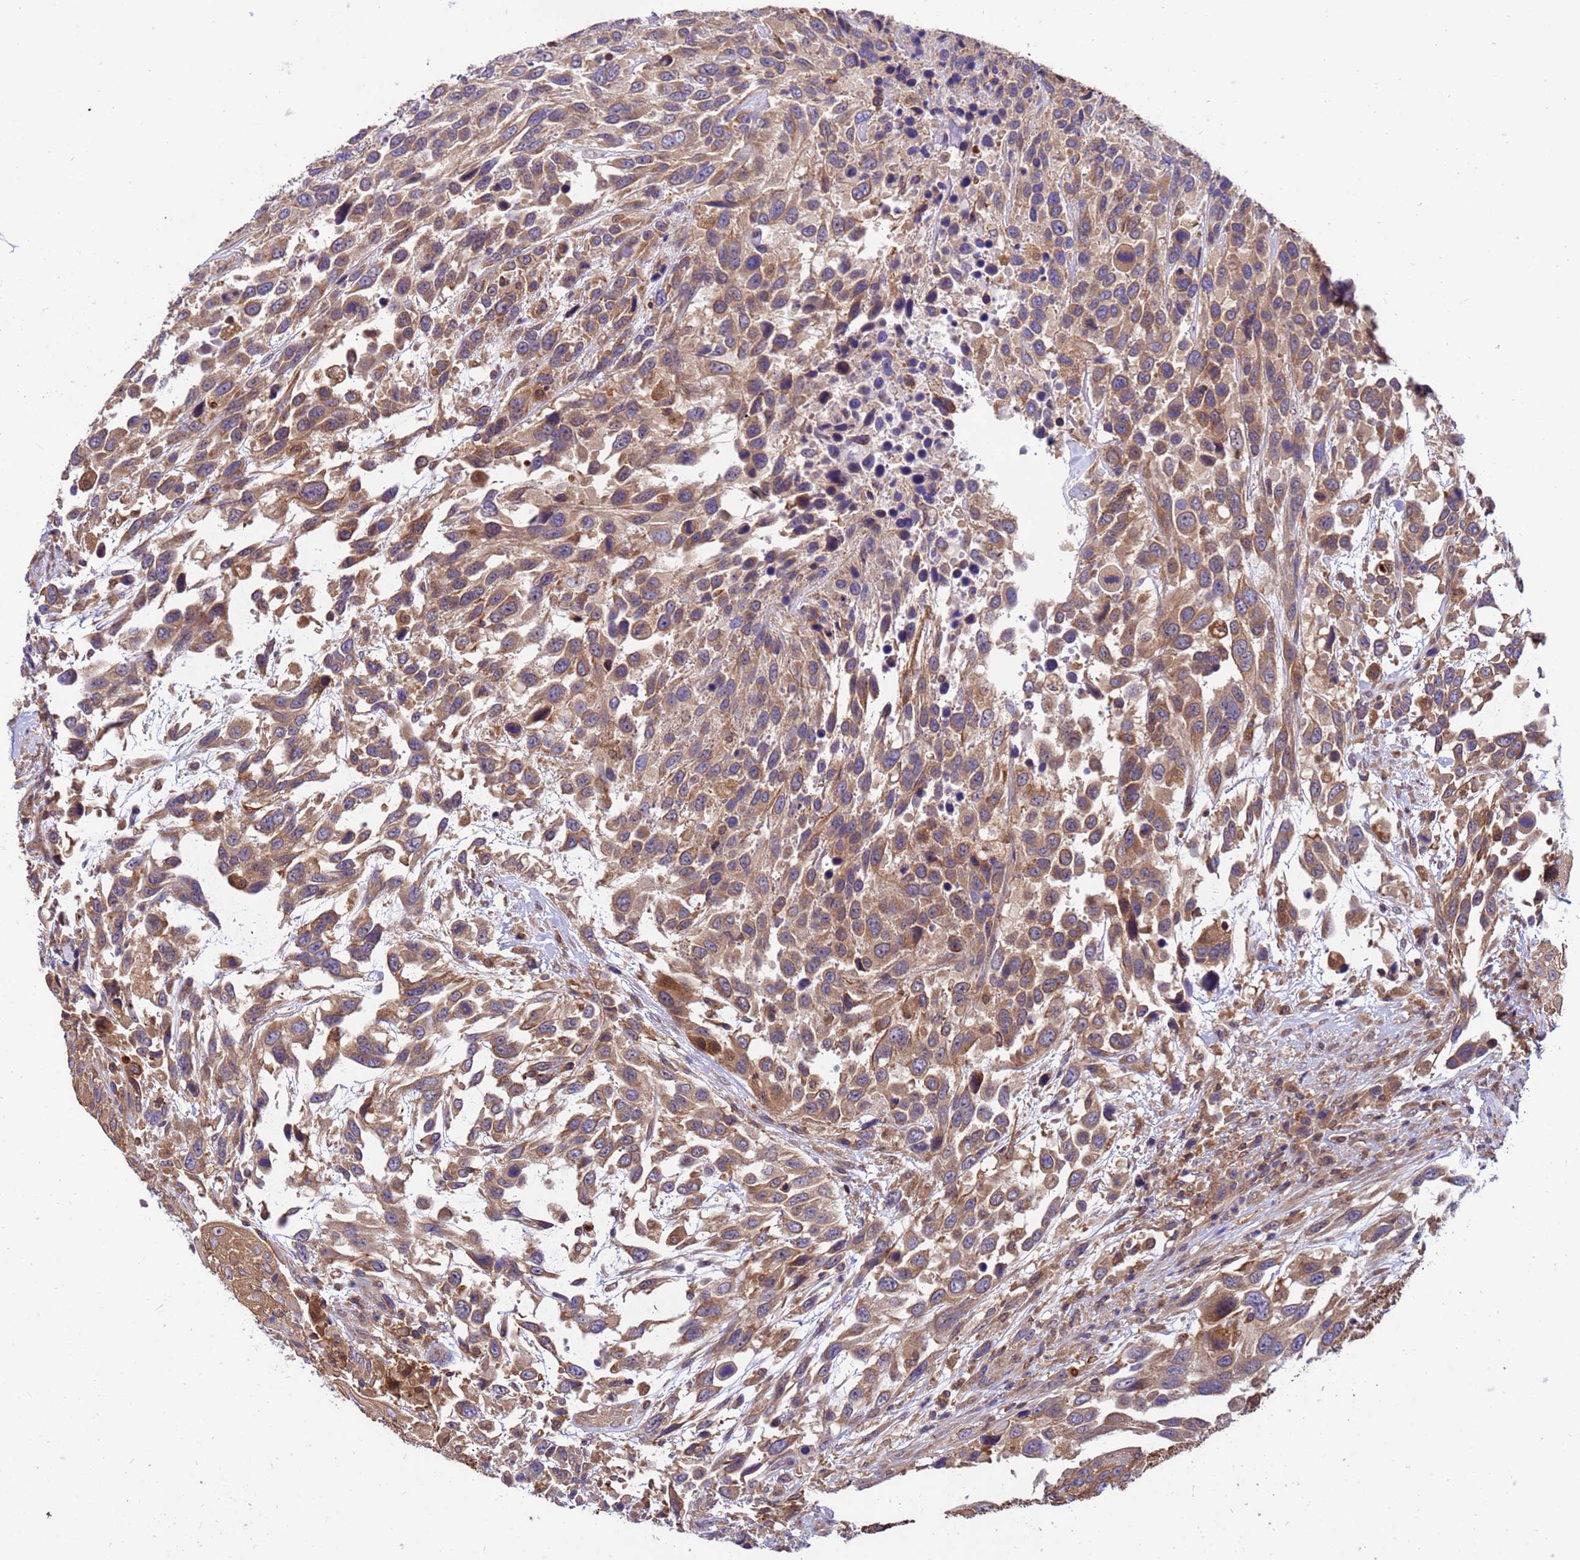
{"staining": {"intensity": "moderate", "quantity": ">75%", "location": "cytoplasmic/membranous"}, "tissue": "urothelial cancer", "cell_type": "Tumor cells", "image_type": "cancer", "snomed": [{"axis": "morphology", "description": "Urothelial carcinoma, High grade"}, {"axis": "topography", "description": "Urinary bladder"}], "caption": "A photomicrograph of human urothelial cancer stained for a protein displays moderate cytoplasmic/membranous brown staining in tumor cells.", "gene": "GET3", "patient": {"sex": "female", "age": 70}}